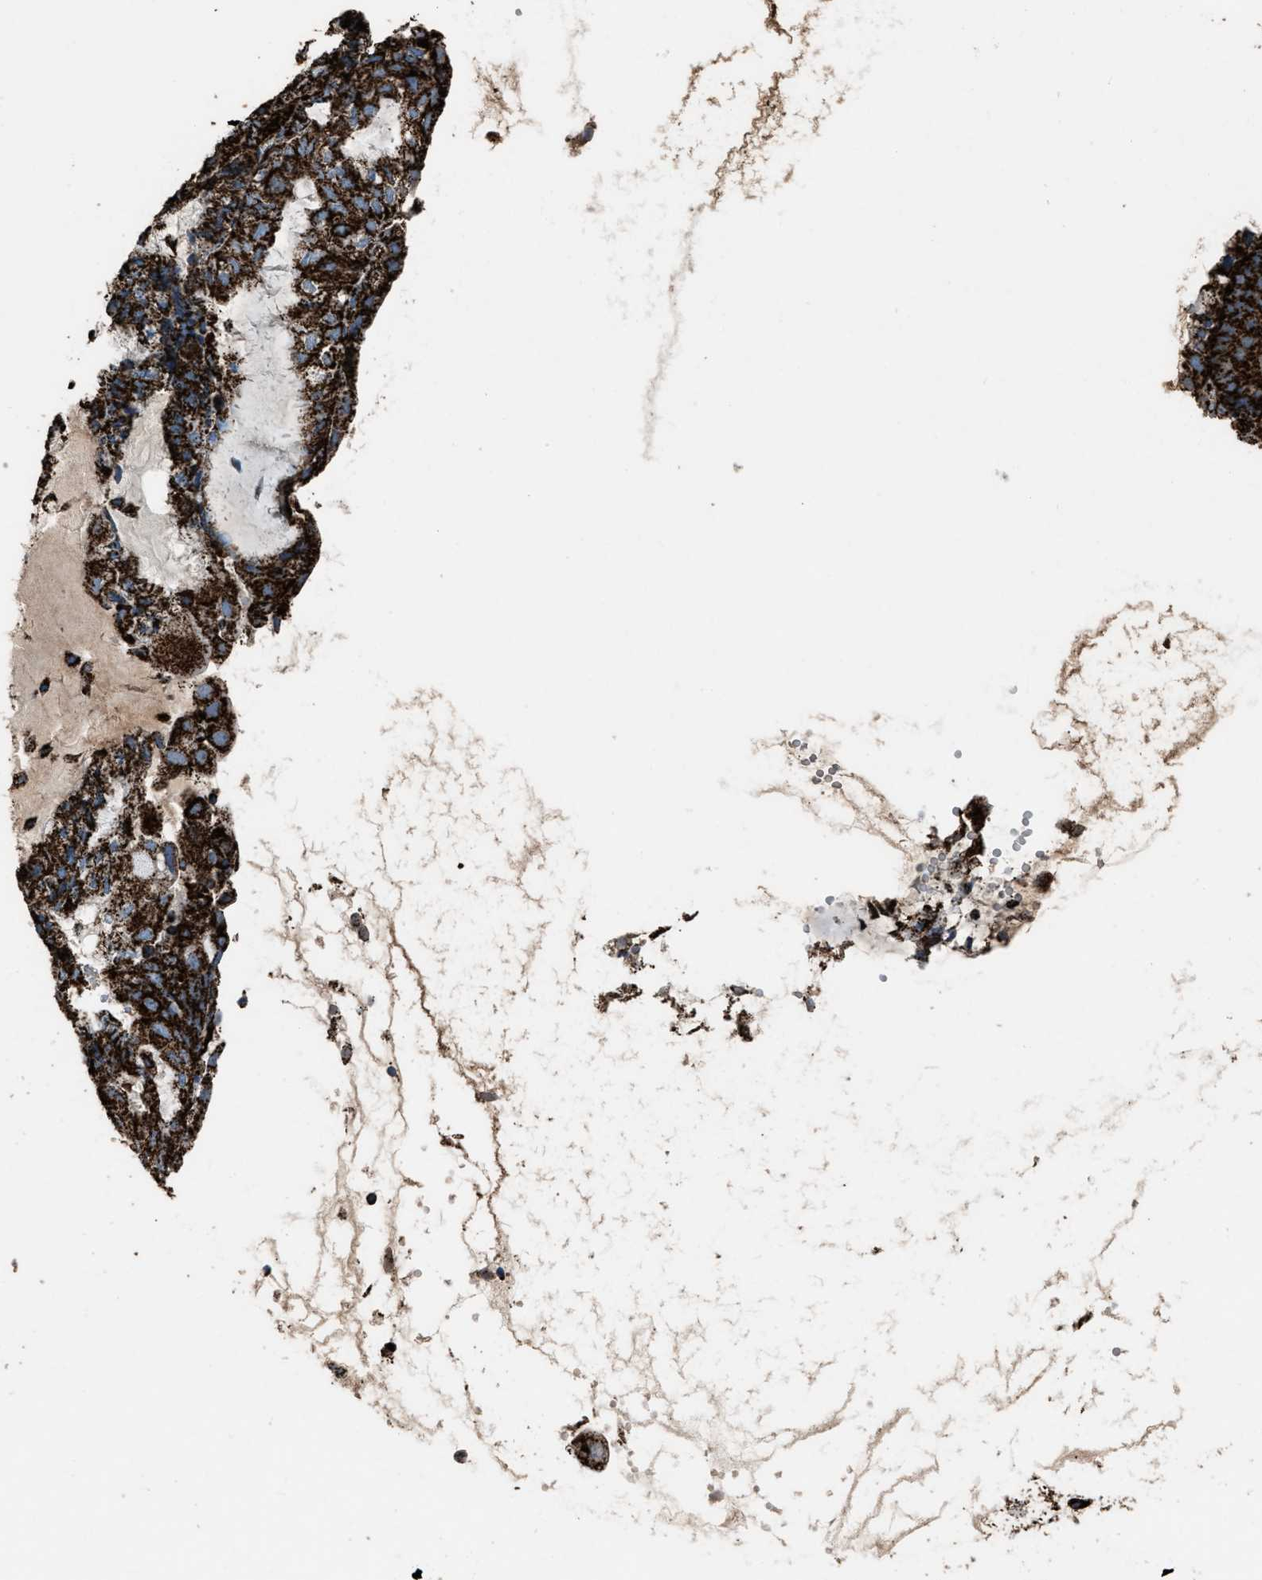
{"staining": {"intensity": "strong", "quantity": ">75%", "location": "cytoplasmic/membranous"}, "tissue": "endometrial cancer", "cell_type": "Tumor cells", "image_type": "cancer", "snomed": [{"axis": "morphology", "description": "Adenocarcinoma, NOS"}, {"axis": "topography", "description": "Endometrium"}], "caption": "Adenocarcinoma (endometrial) stained with a brown dye displays strong cytoplasmic/membranous positive expression in approximately >75% of tumor cells.", "gene": "MDH2", "patient": {"sex": "female", "age": 81}}